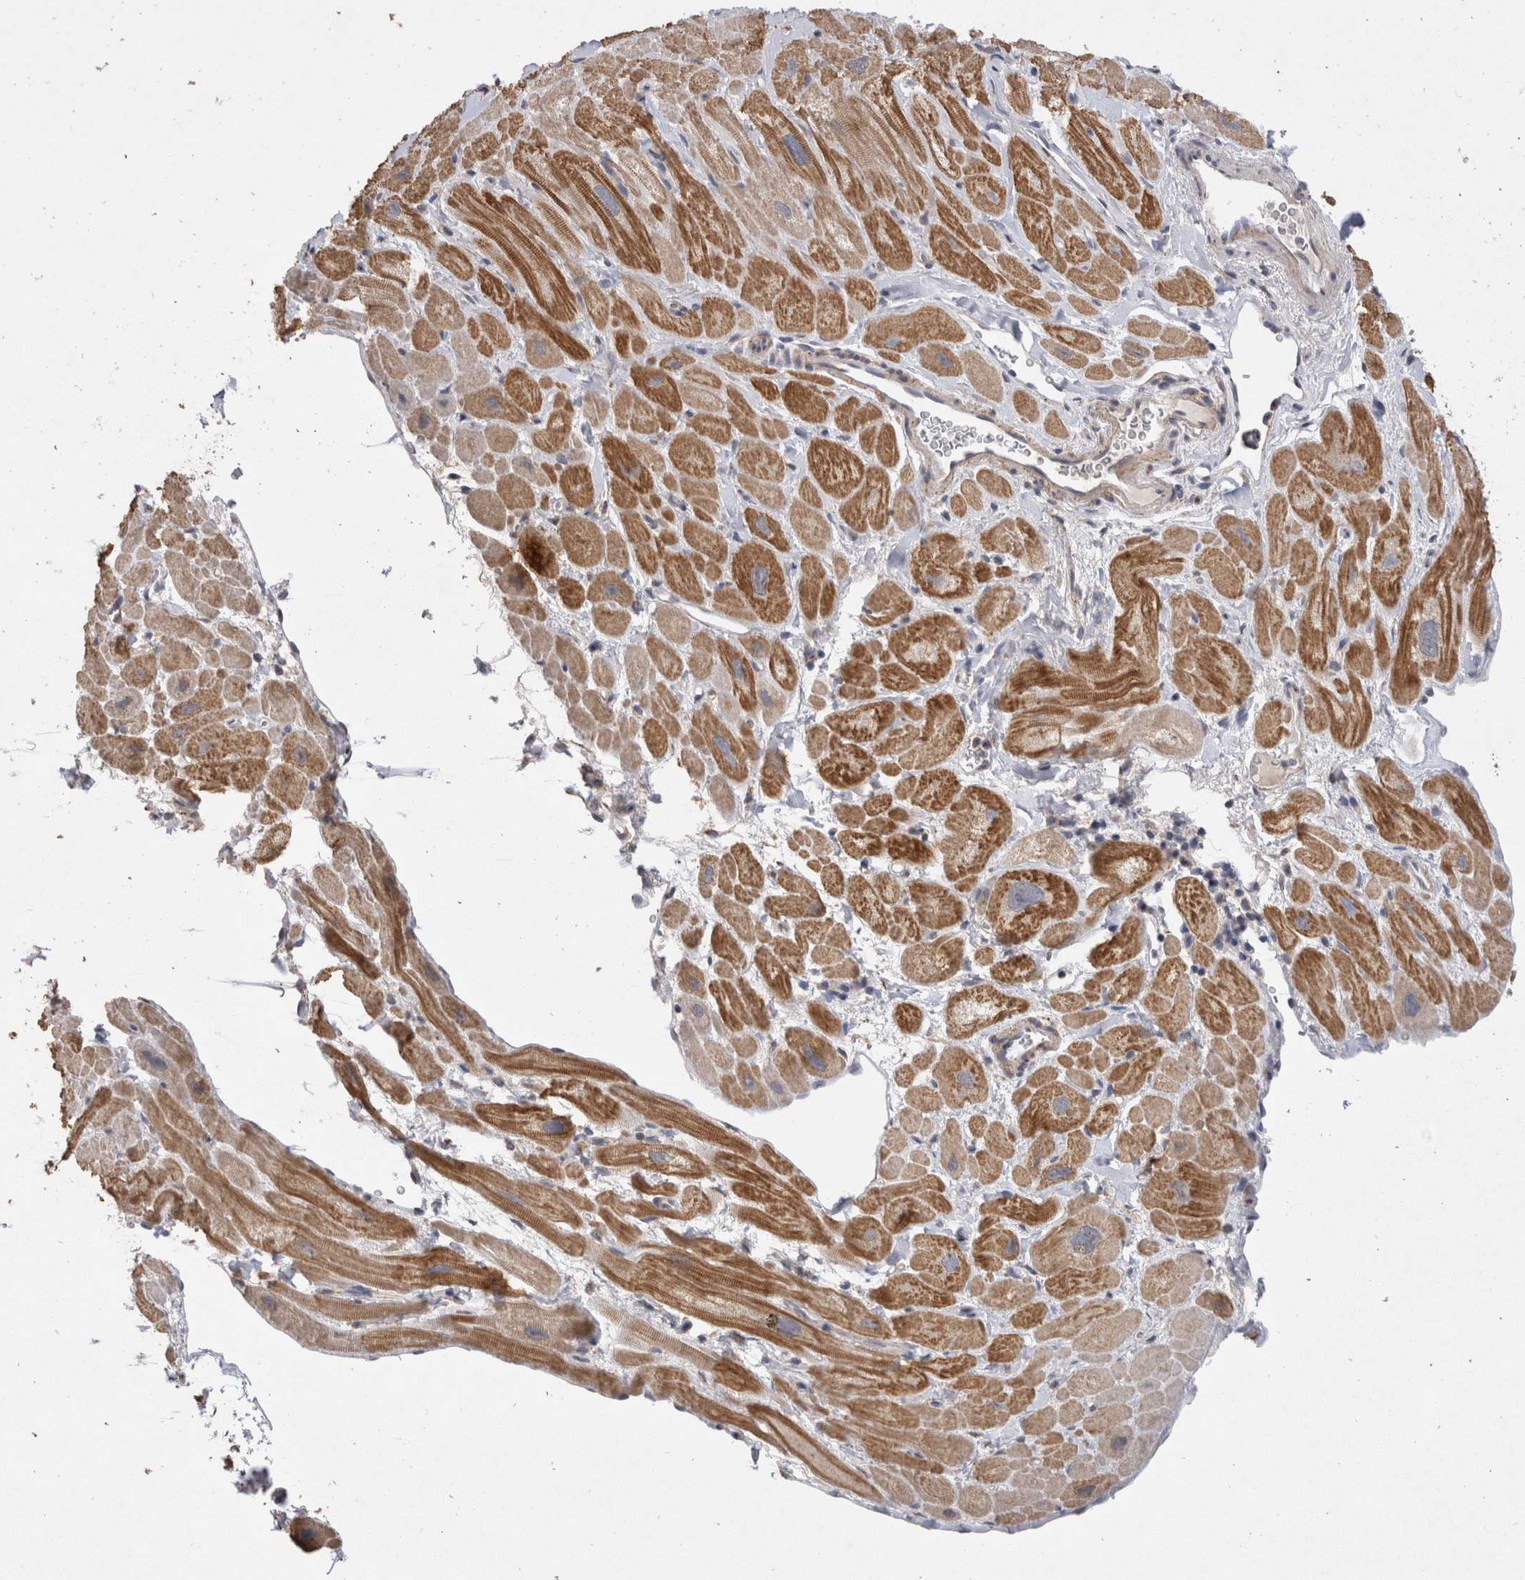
{"staining": {"intensity": "moderate", "quantity": ">75%", "location": "cytoplasmic/membranous"}, "tissue": "heart muscle", "cell_type": "Cardiomyocytes", "image_type": "normal", "snomed": [{"axis": "morphology", "description": "Normal tissue, NOS"}, {"axis": "topography", "description": "Heart"}], "caption": "Normal heart muscle shows moderate cytoplasmic/membranous positivity in approximately >75% of cardiomyocytes, visualized by immunohistochemistry.", "gene": "CDH6", "patient": {"sex": "male", "age": 49}}